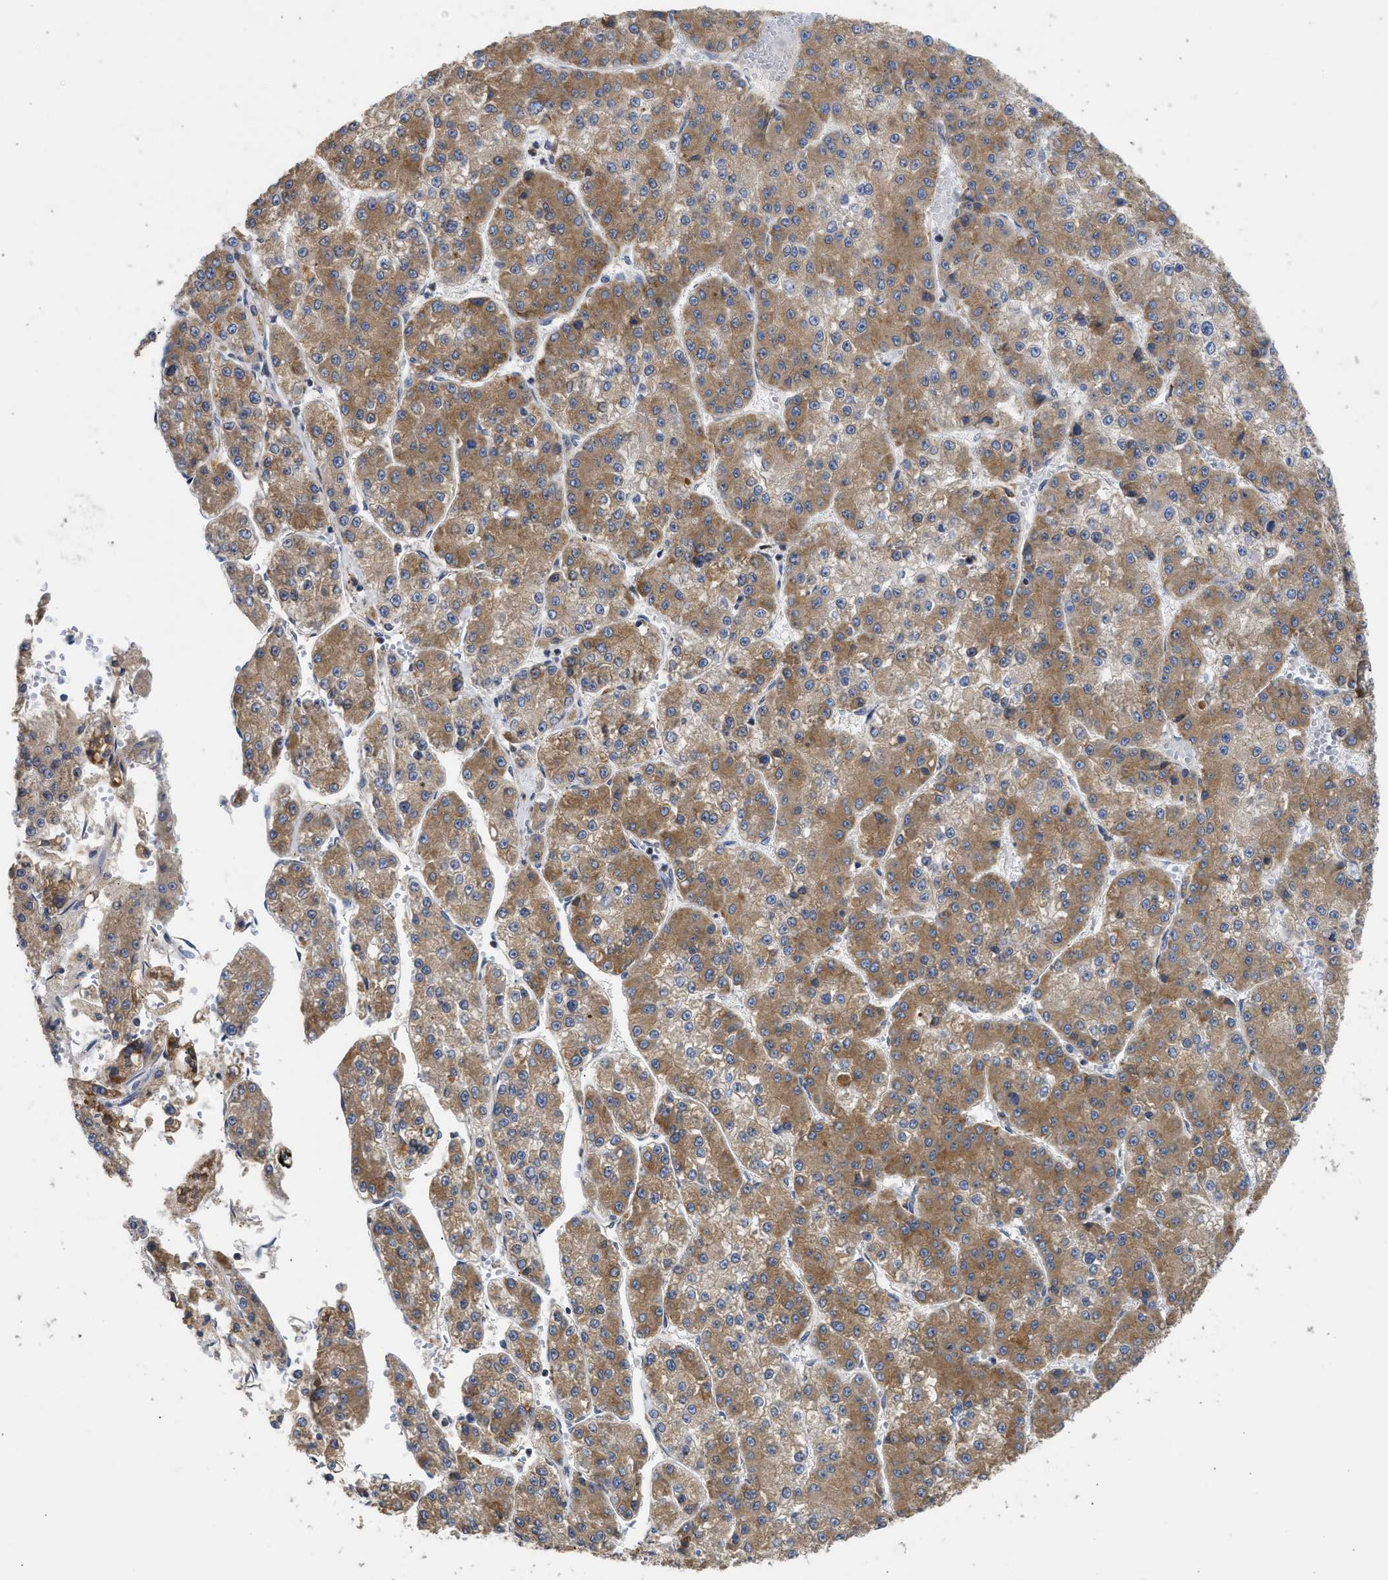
{"staining": {"intensity": "moderate", "quantity": ">75%", "location": "cytoplasmic/membranous"}, "tissue": "liver cancer", "cell_type": "Tumor cells", "image_type": "cancer", "snomed": [{"axis": "morphology", "description": "Carcinoma, Hepatocellular, NOS"}, {"axis": "topography", "description": "Liver"}], "caption": "Liver cancer stained with a protein marker demonstrates moderate staining in tumor cells.", "gene": "TMED1", "patient": {"sex": "female", "age": 73}}